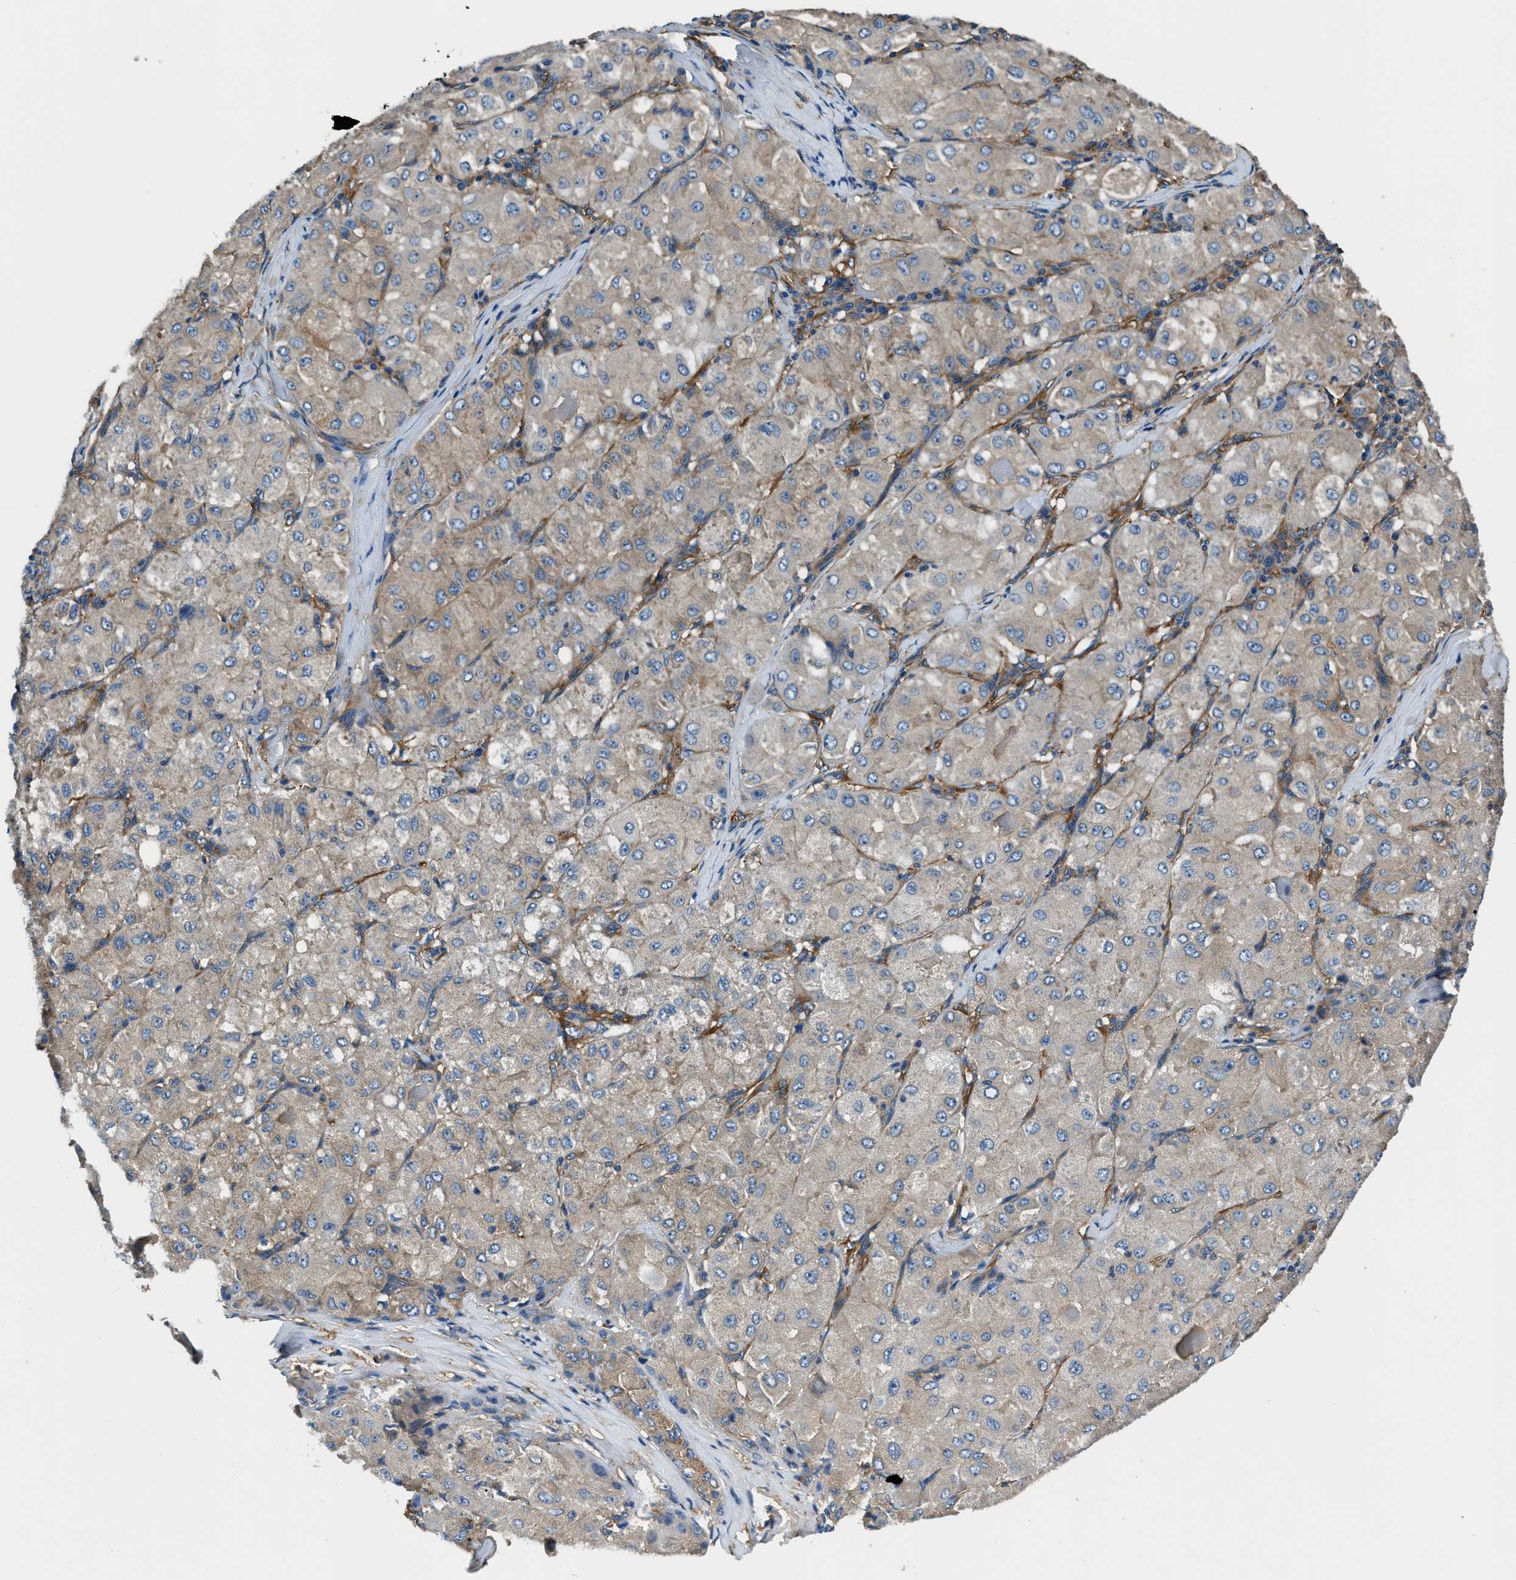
{"staining": {"intensity": "weak", "quantity": "<25%", "location": "cytoplasmic/membranous"}, "tissue": "liver cancer", "cell_type": "Tumor cells", "image_type": "cancer", "snomed": [{"axis": "morphology", "description": "Carcinoma, Hepatocellular, NOS"}, {"axis": "topography", "description": "Liver"}], "caption": "Immunohistochemical staining of liver hepatocellular carcinoma reveals no significant positivity in tumor cells. The staining is performed using DAB brown chromogen with nuclei counter-stained in using hematoxylin.", "gene": "EEA1", "patient": {"sex": "male", "age": 80}}